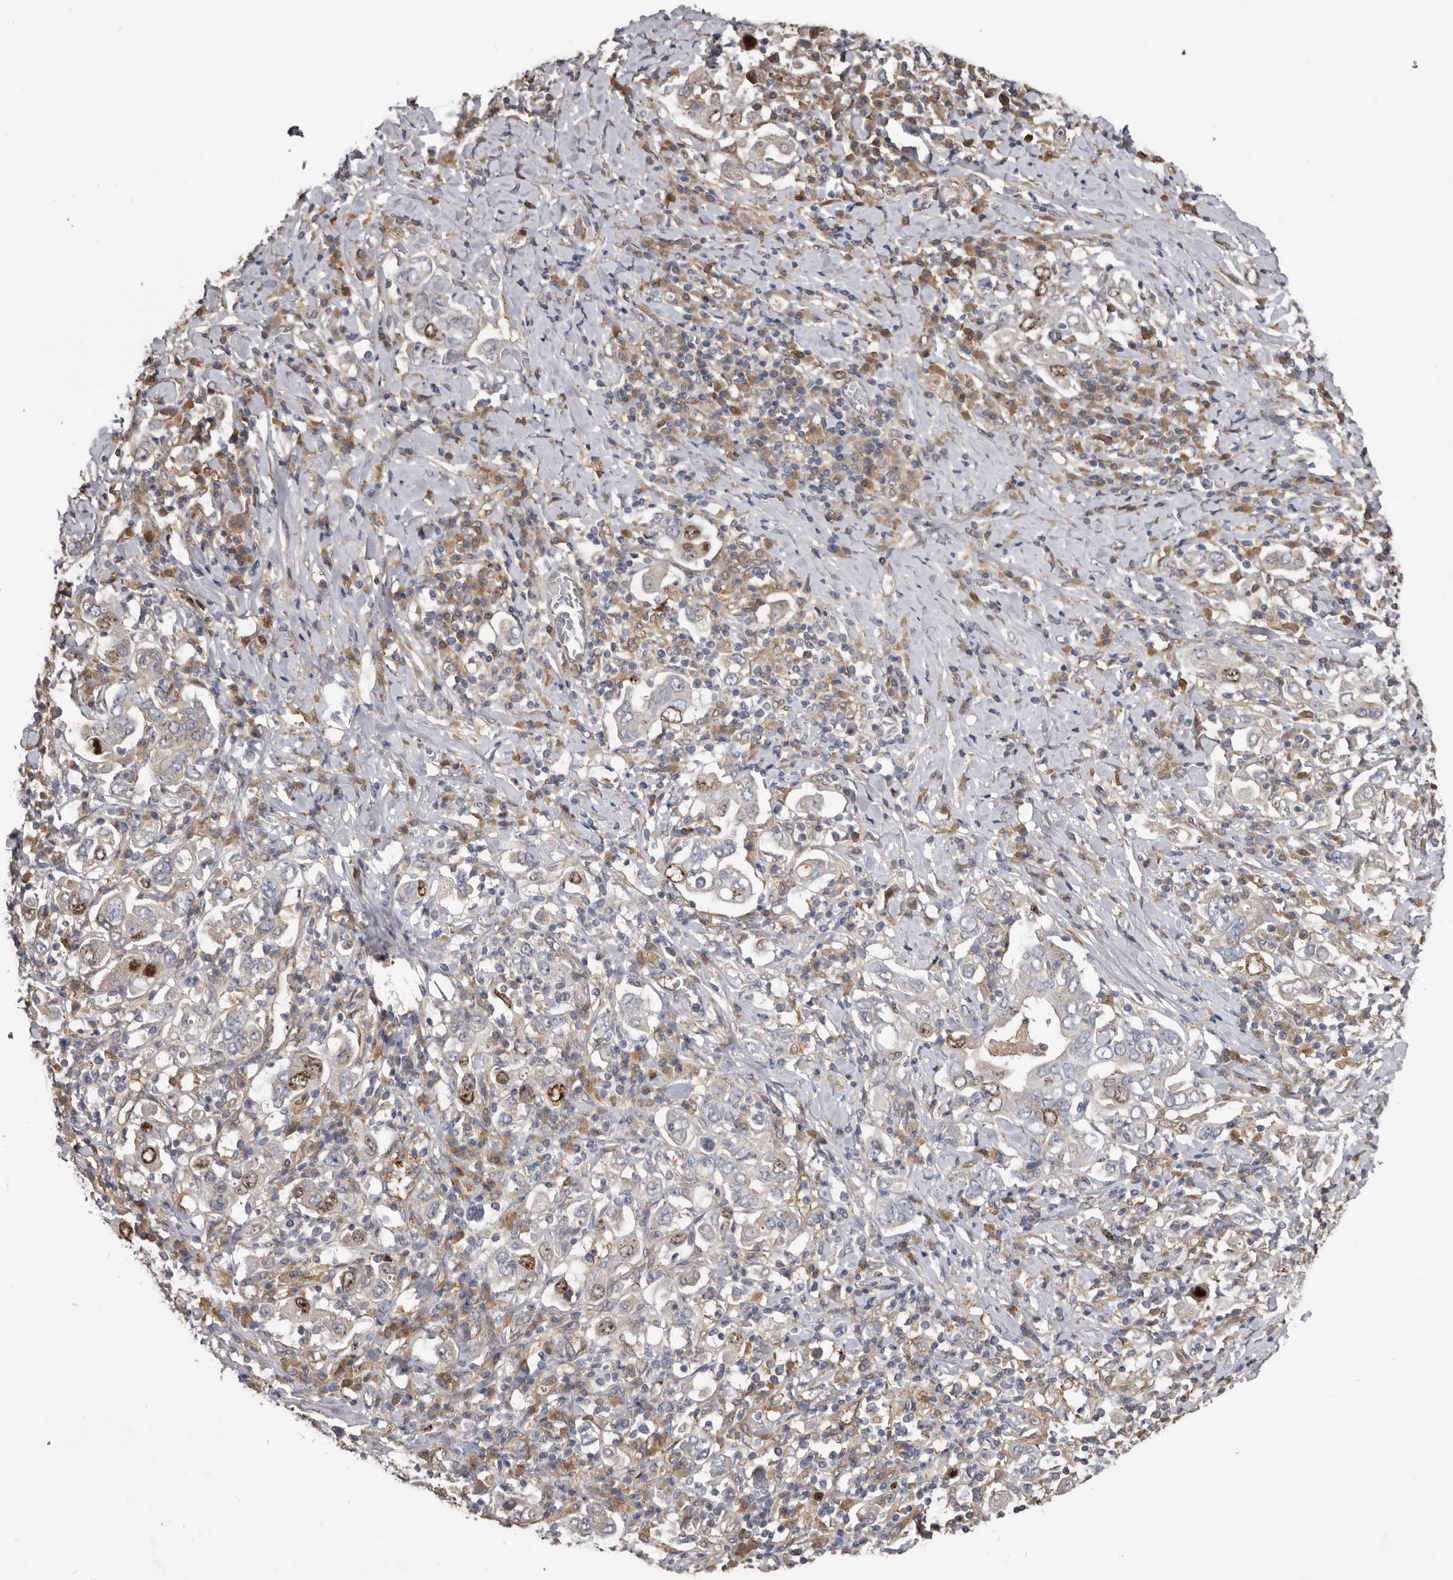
{"staining": {"intensity": "moderate", "quantity": "<25%", "location": "nuclear"}, "tissue": "stomach cancer", "cell_type": "Tumor cells", "image_type": "cancer", "snomed": [{"axis": "morphology", "description": "Adenocarcinoma, NOS"}, {"axis": "topography", "description": "Stomach, upper"}], "caption": "The immunohistochemical stain highlights moderate nuclear staining in tumor cells of stomach cancer tissue.", "gene": "CDCA8", "patient": {"sex": "male", "age": 62}}